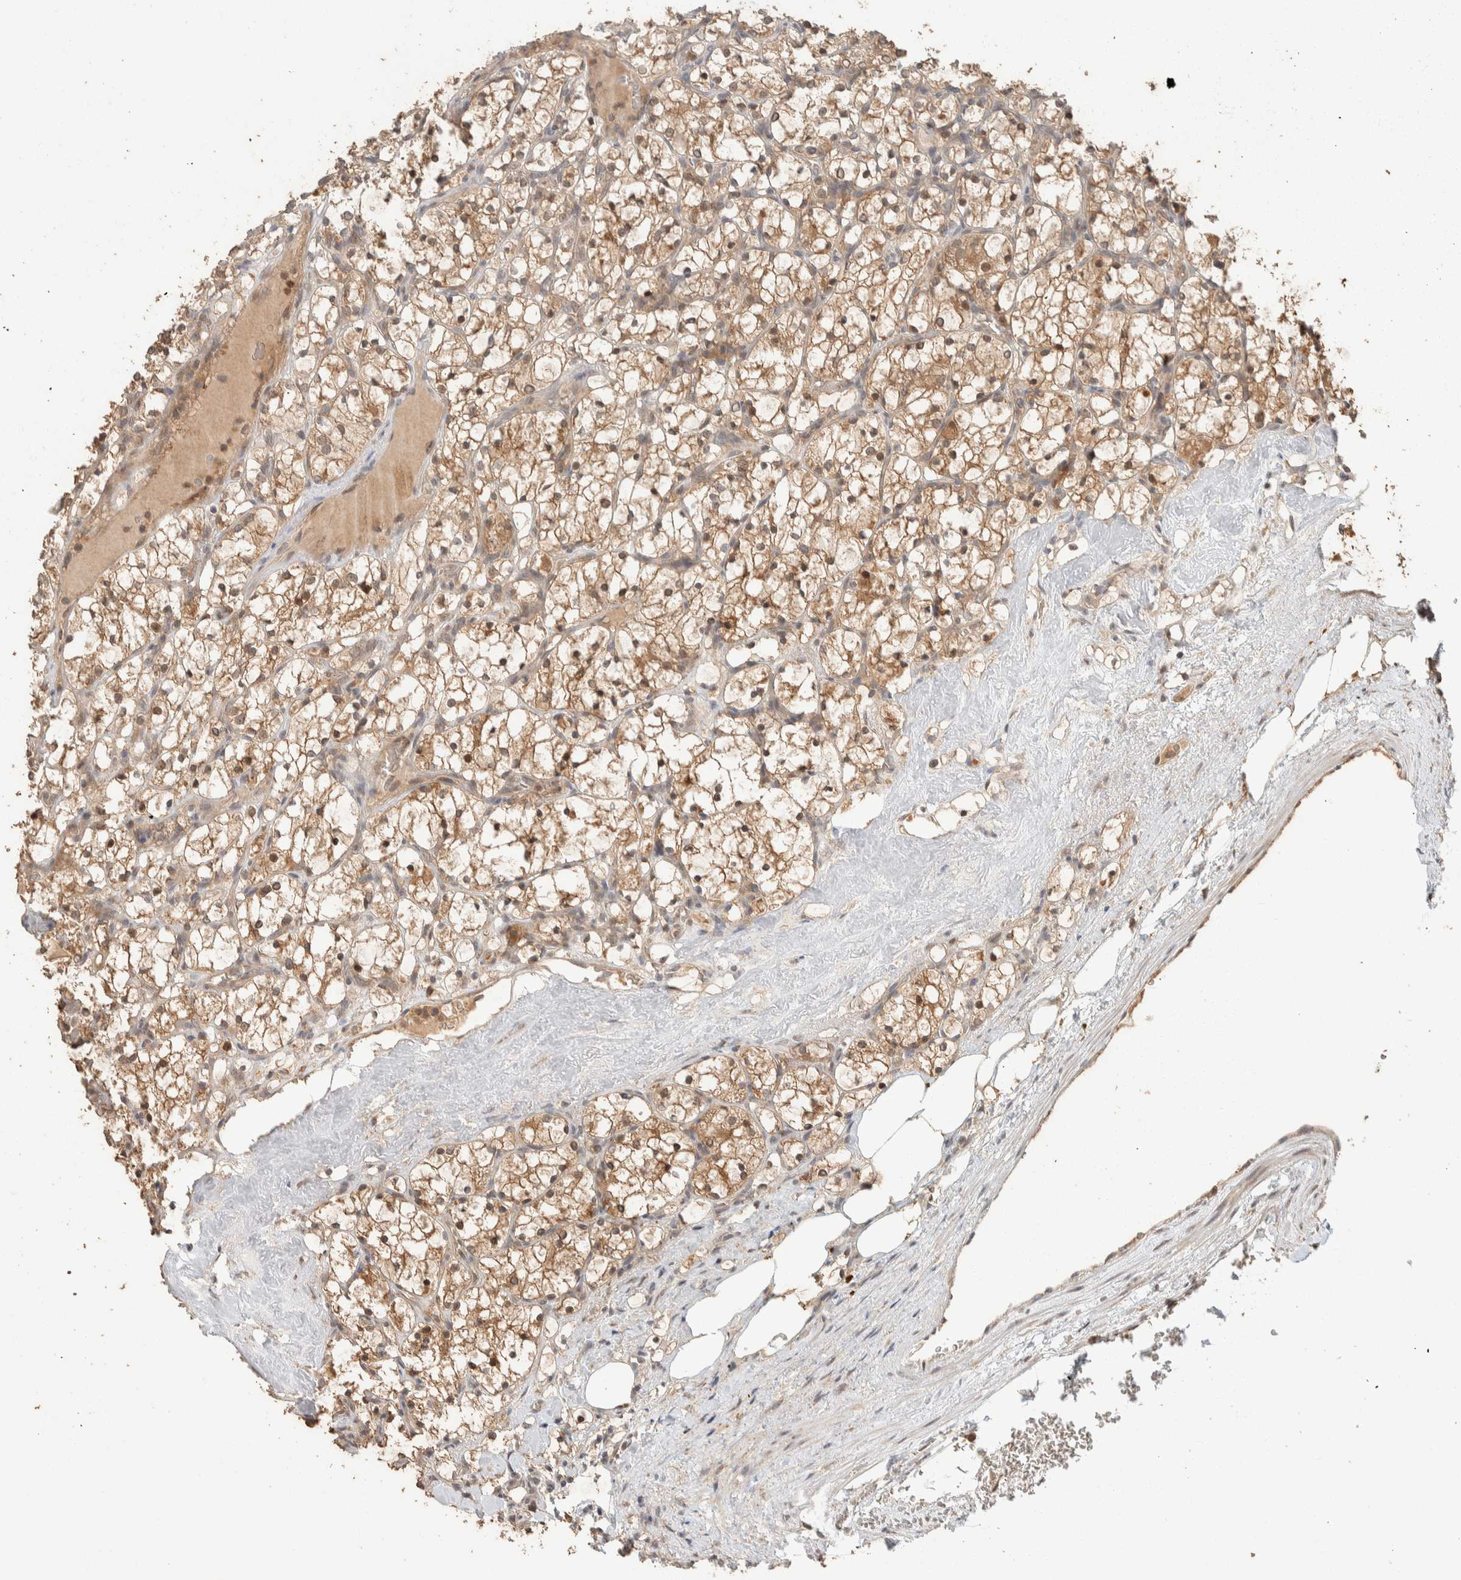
{"staining": {"intensity": "moderate", "quantity": ">75%", "location": "cytoplasmic/membranous,nuclear"}, "tissue": "renal cancer", "cell_type": "Tumor cells", "image_type": "cancer", "snomed": [{"axis": "morphology", "description": "Adenocarcinoma, NOS"}, {"axis": "topography", "description": "Kidney"}], "caption": "A medium amount of moderate cytoplasmic/membranous and nuclear expression is seen in approximately >75% of tumor cells in renal cancer tissue. (DAB IHC with brightfield microscopy, high magnification).", "gene": "ZNF567", "patient": {"sex": "female", "age": 69}}